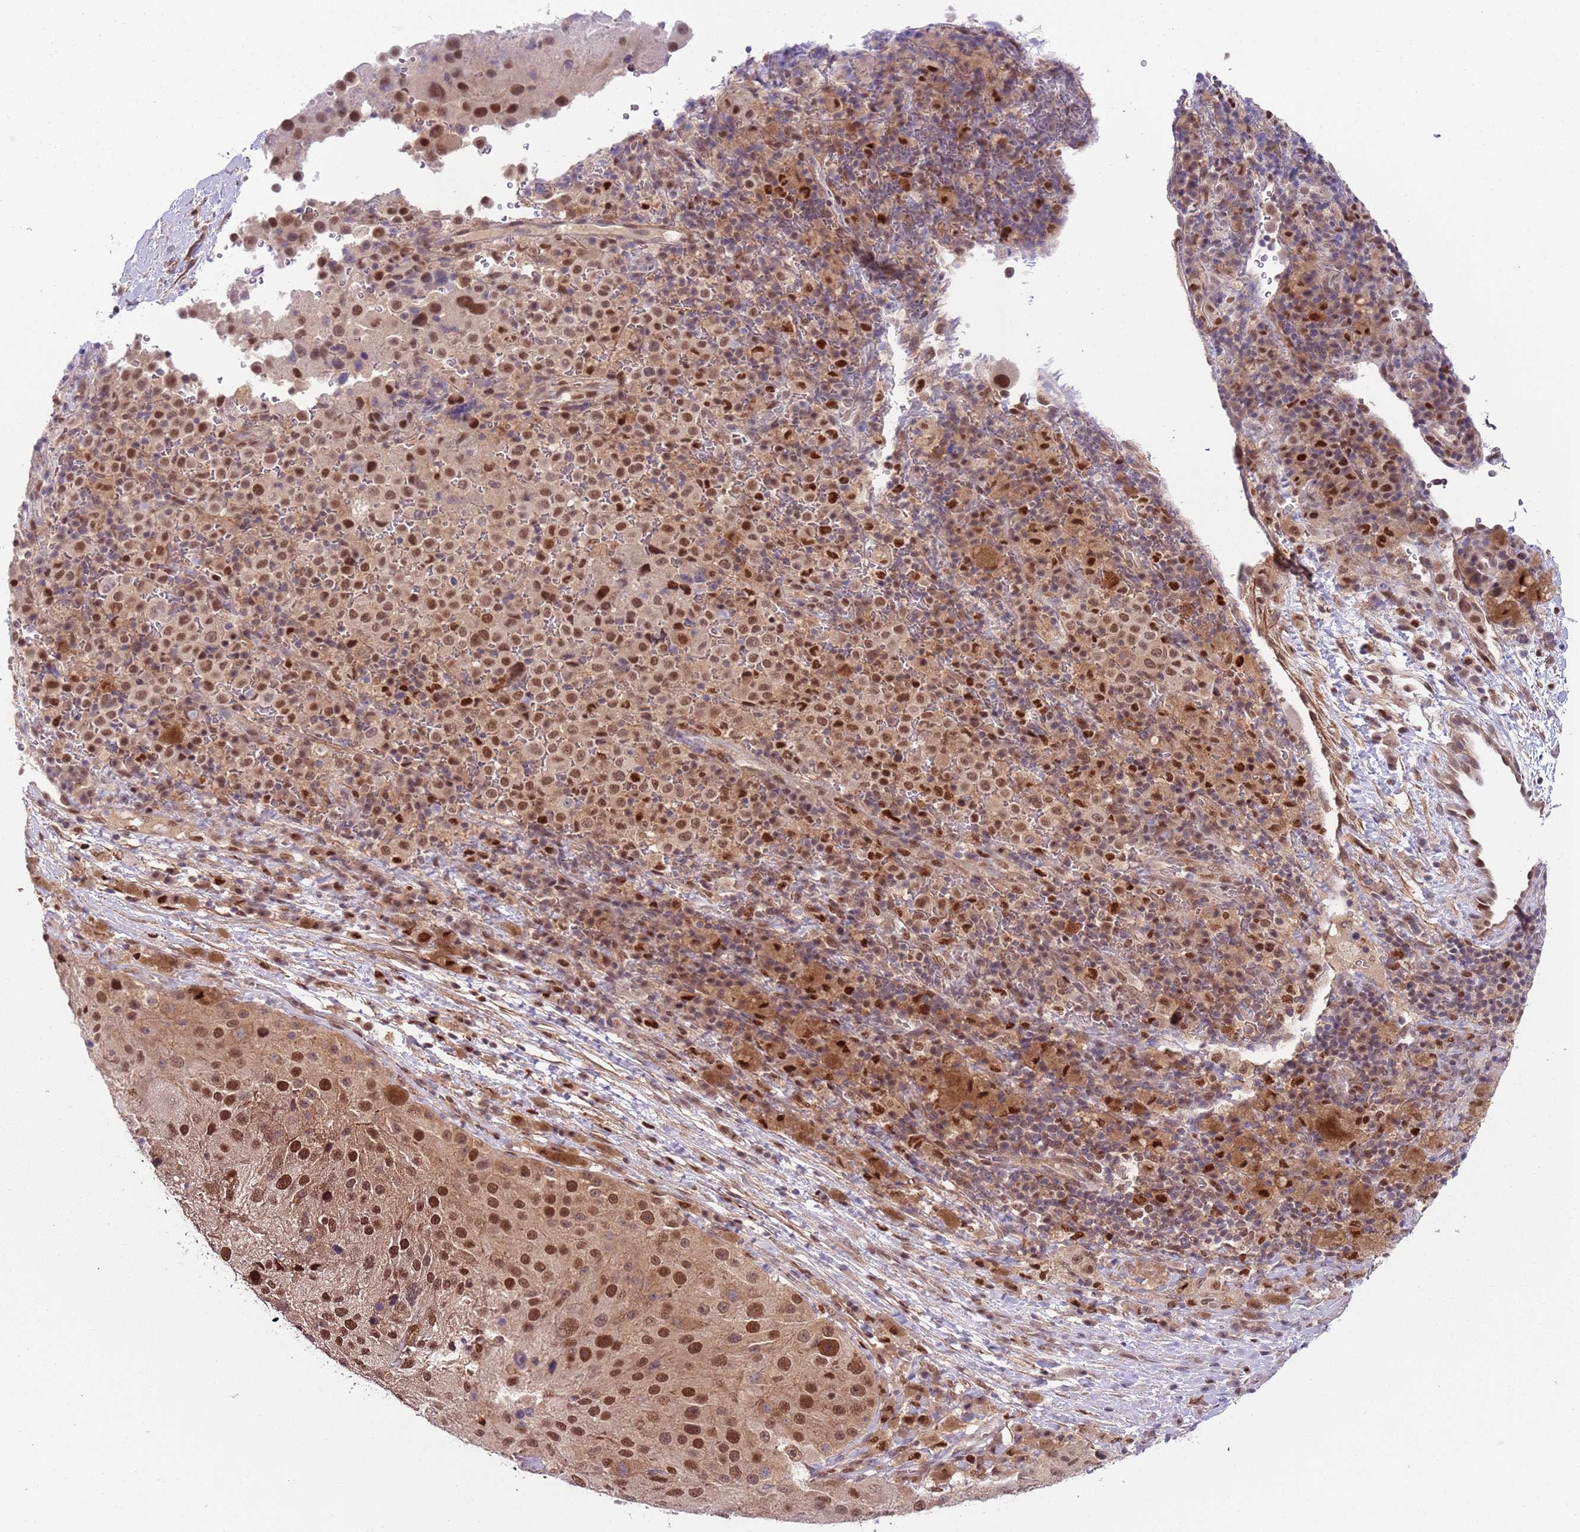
{"staining": {"intensity": "strong", "quantity": ">75%", "location": "nuclear"}, "tissue": "melanoma", "cell_type": "Tumor cells", "image_type": "cancer", "snomed": [{"axis": "morphology", "description": "Malignant melanoma, Metastatic site"}, {"axis": "topography", "description": "Lymph node"}], "caption": "Malignant melanoma (metastatic site) stained with DAB immunohistochemistry (IHC) reveals high levels of strong nuclear staining in approximately >75% of tumor cells. (DAB (3,3'-diaminobenzidine) IHC with brightfield microscopy, high magnification).", "gene": "RMND5B", "patient": {"sex": "male", "age": 62}}